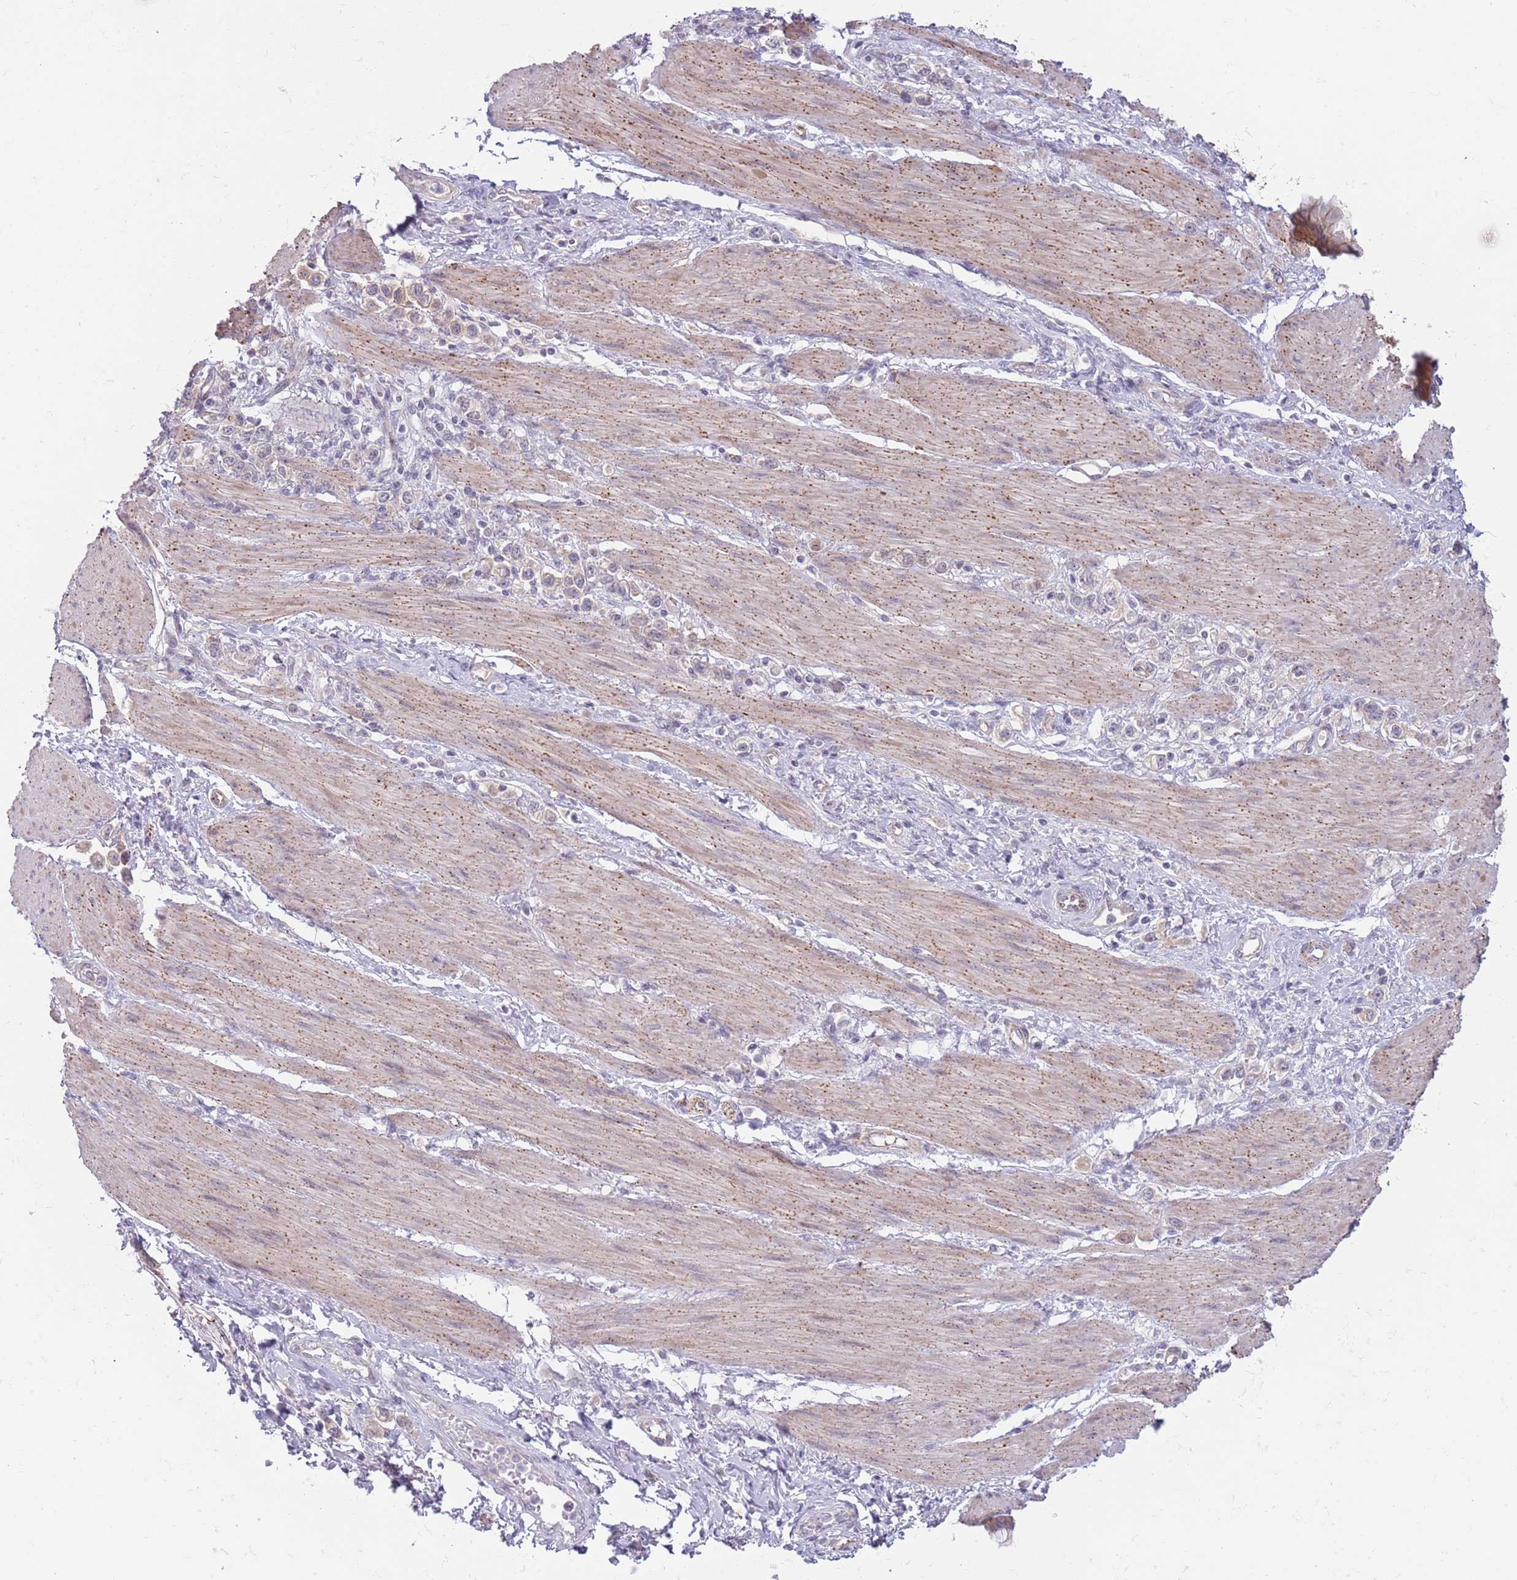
{"staining": {"intensity": "weak", "quantity": "<25%", "location": "cytoplasmic/membranous"}, "tissue": "stomach cancer", "cell_type": "Tumor cells", "image_type": "cancer", "snomed": [{"axis": "morphology", "description": "Adenocarcinoma, NOS"}, {"axis": "topography", "description": "Stomach"}], "caption": "A histopathology image of stomach cancer (adenocarcinoma) stained for a protein shows no brown staining in tumor cells. Brightfield microscopy of IHC stained with DAB (3,3'-diaminobenzidine) (brown) and hematoxylin (blue), captured at high magnification.", "gene": "LDHD", "patient": {"sex": "female", "age": 65}}